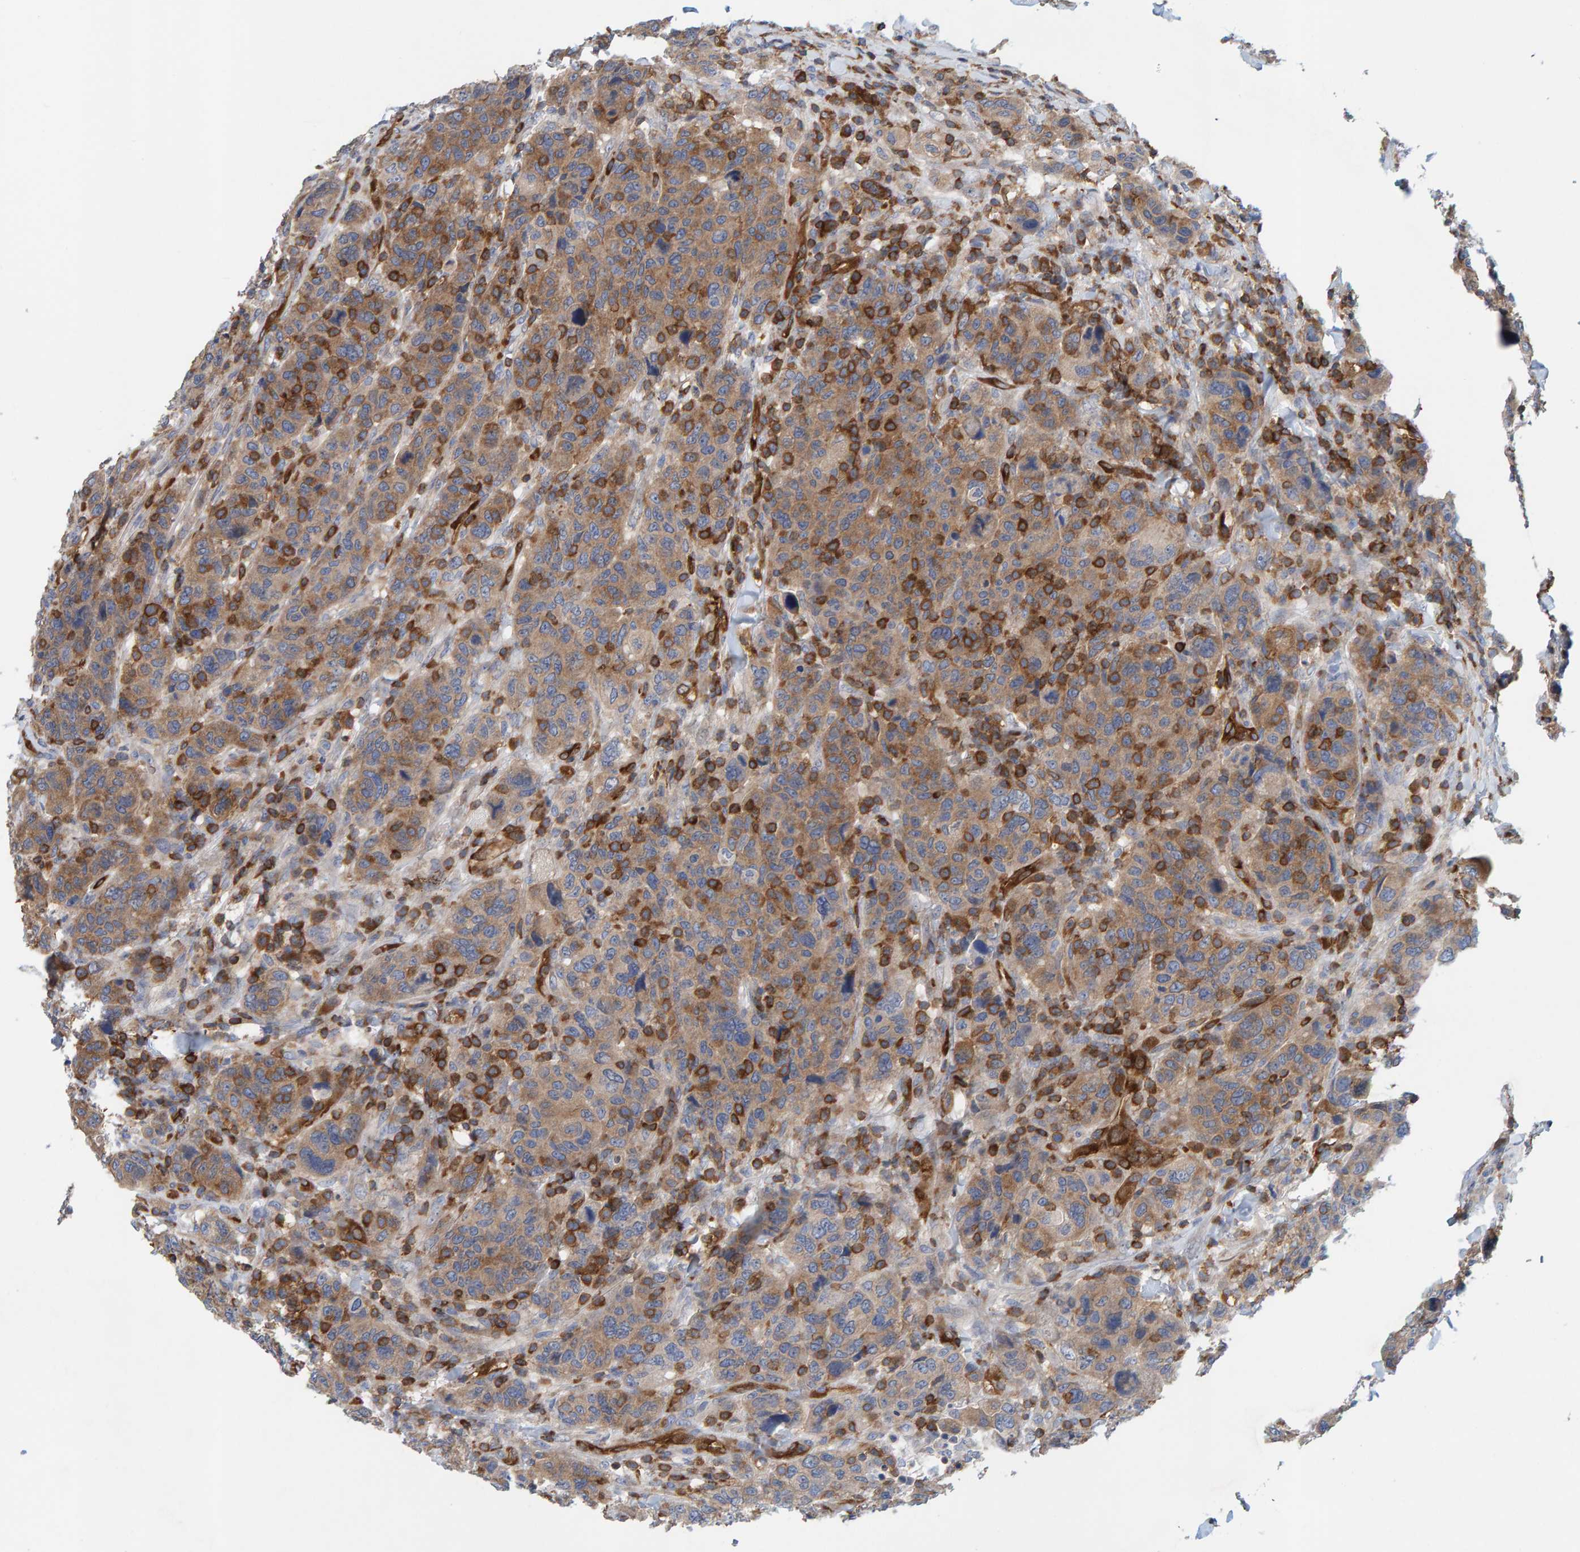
{"staining": {"intensity": "moderate", "quantity": ">75%", "location": "cytoplasmic/membranous"}, "tissue": "breast cancer", "cell_type": "Tumor cells", "image_type": "cancer", "snomed": [{"axis": "morphology", "description": "Duct carcinoma"}, {"axis": "topography", "description": "Breast"}], "caption": "Breast intraductal carcinoma tissue demonstrates moderate cytoplasmic/membranous staining in about >75% of tumor cells", "gene": "PRKD2", "patient": {"sex": "female", "age": 37}}